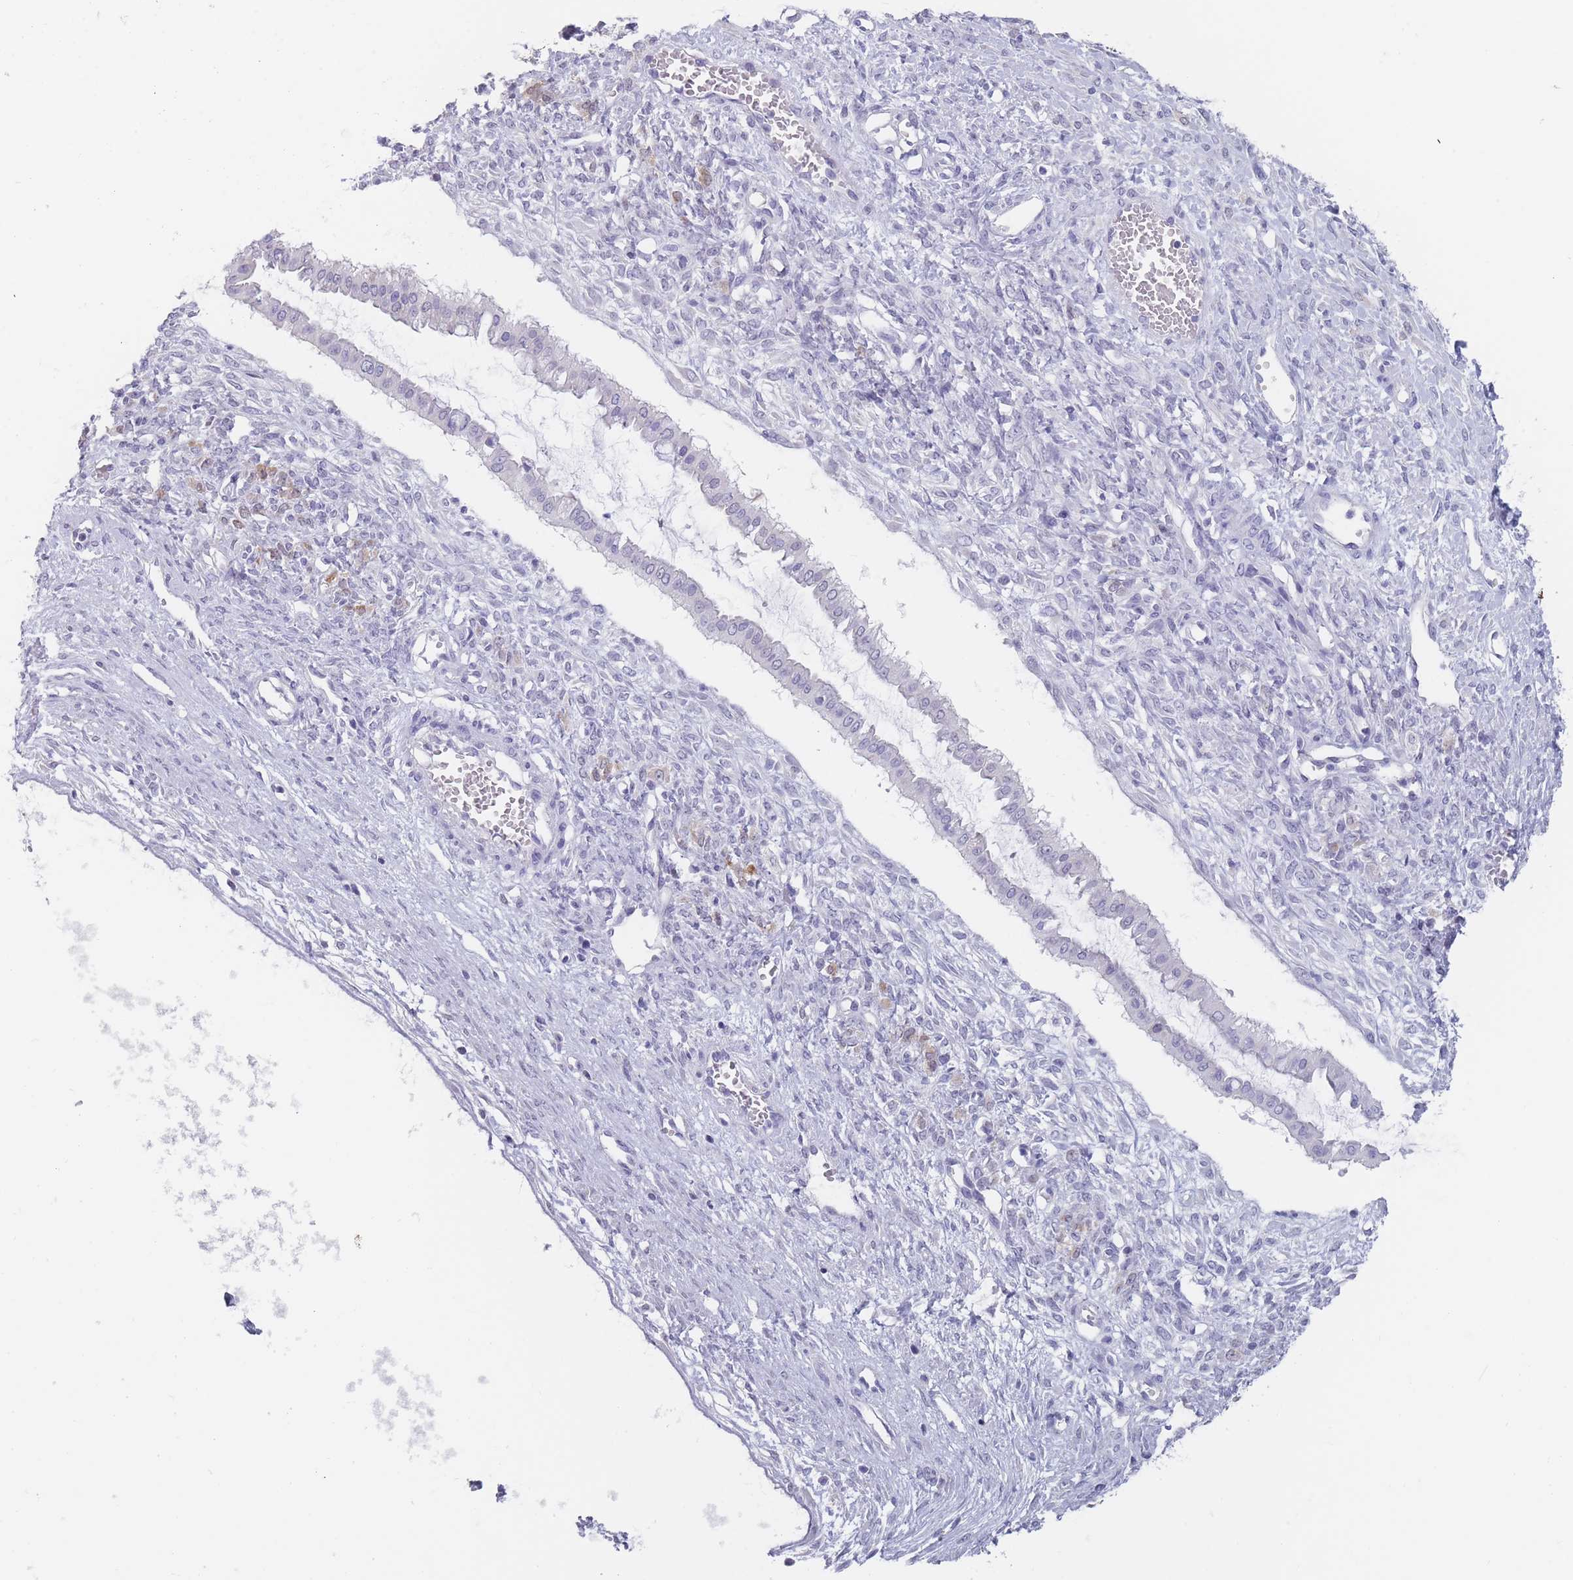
{"staining": {"intensity": "negative", "quantity": "none", "location": "none"}, "tissue": "ovarian cancer", "cell_type": "Tumor cells", "image_type": "cancer", "snomed": [{"axis": "morphology", "description": "Cystadenocarcinoma, mucinous, NOS"}, {"axis": "topography", "description": "Ovary"}], "caption": "A histopathology image of mucinous cystadenocarcinoma (ovarian) stained for a protein demonstrates no brown staining in tumor cells.", "gene": "CYP51A1", "patient": {"sex": "female", "age": 73}}